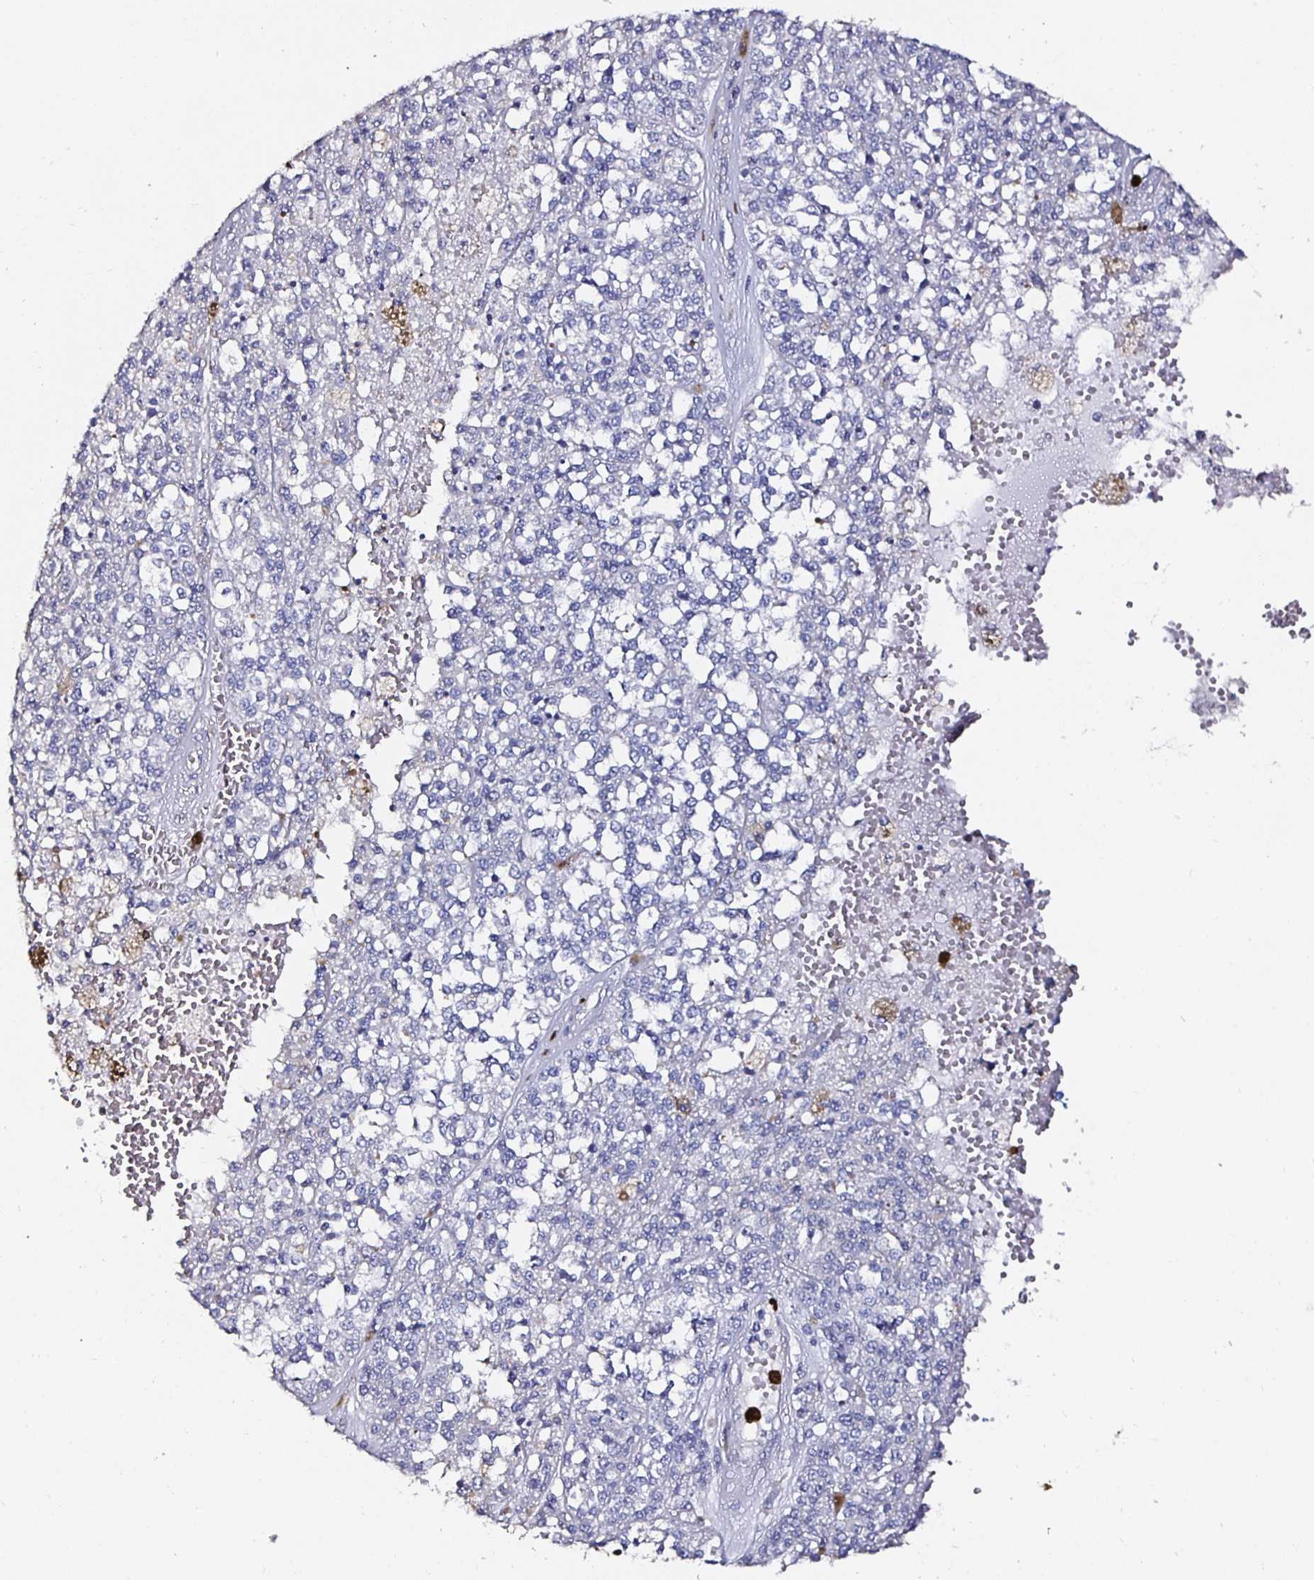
{"staining": {"intensity": "negative", "quantity": "none", "location": "none"}, "tissue": "melanoma", "cell_type": "Tumor cells", "image_type": "cancer", "snomed": [{"axis": "morphology", "description": "Malignant melanoma, Metastatic site"}, {"axis": "topography", "description": "Lymph node"}], "caption": "Immunohistochemistry of human melanoma shows no expression in tumor cells.", "gene": "TLR4", "patient": {"sex": "female", "age": 64}}